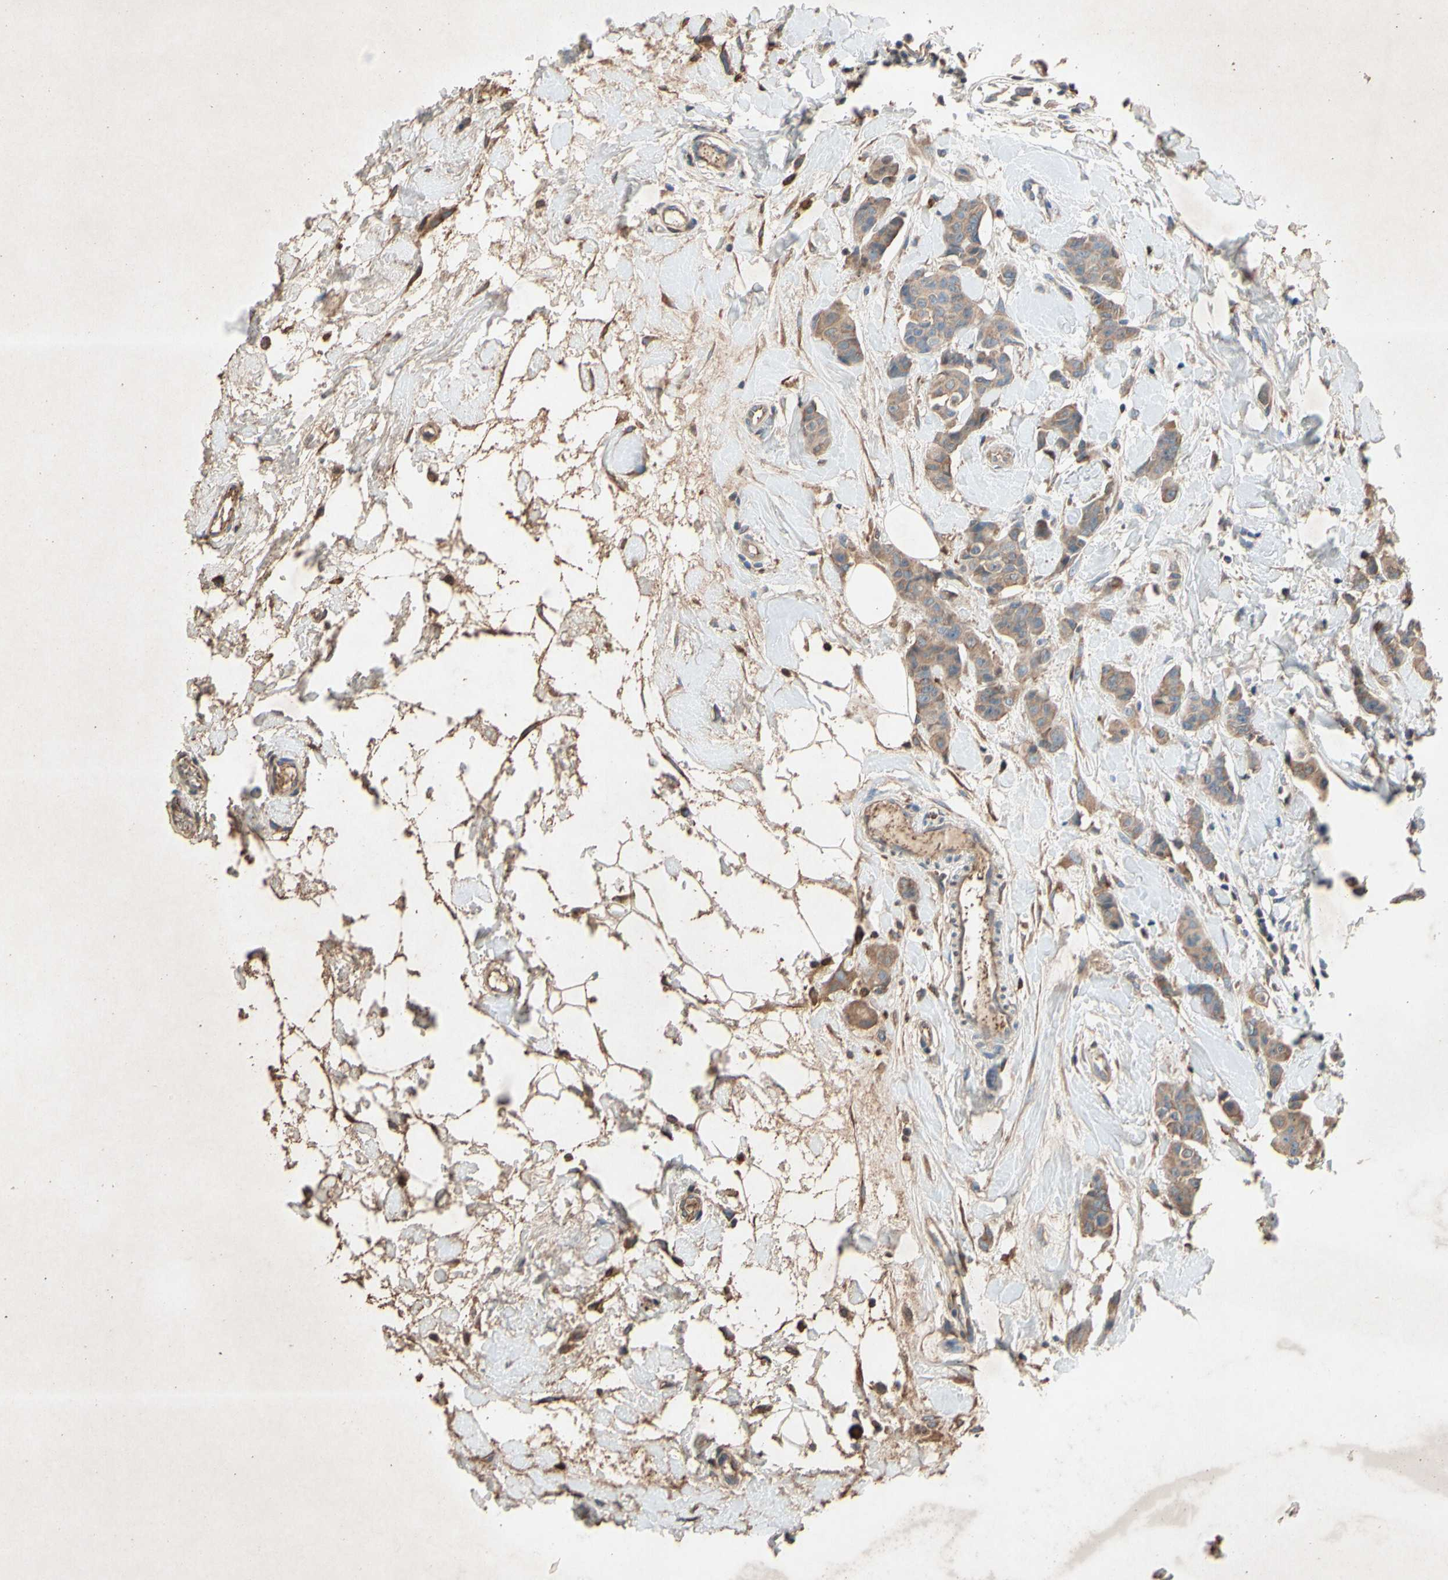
{"staining": {"intensity": "moderate", "quantity": ">75%", "location": "cytoplasmic/membranous"}, "tissue": "breast cancer", "cell_type": "Tumor cells", "image_type": "cancer", "snomed": [{"axis": "morphology", "description": "Normal tissue, NOS"}, {"axis": "morphology", "description": "Duct carcinoma"}, {"axis": "topography", "description": "Breast"}], "caption": "Moderate cytoplasmic/membranous expression for a protein is identified in approximately >75% of tumor cells of breast infiltrating ductal carcinoma using IHC.", "gene": "PRDX4", "patient": {"sex": "female", "age": 40}}